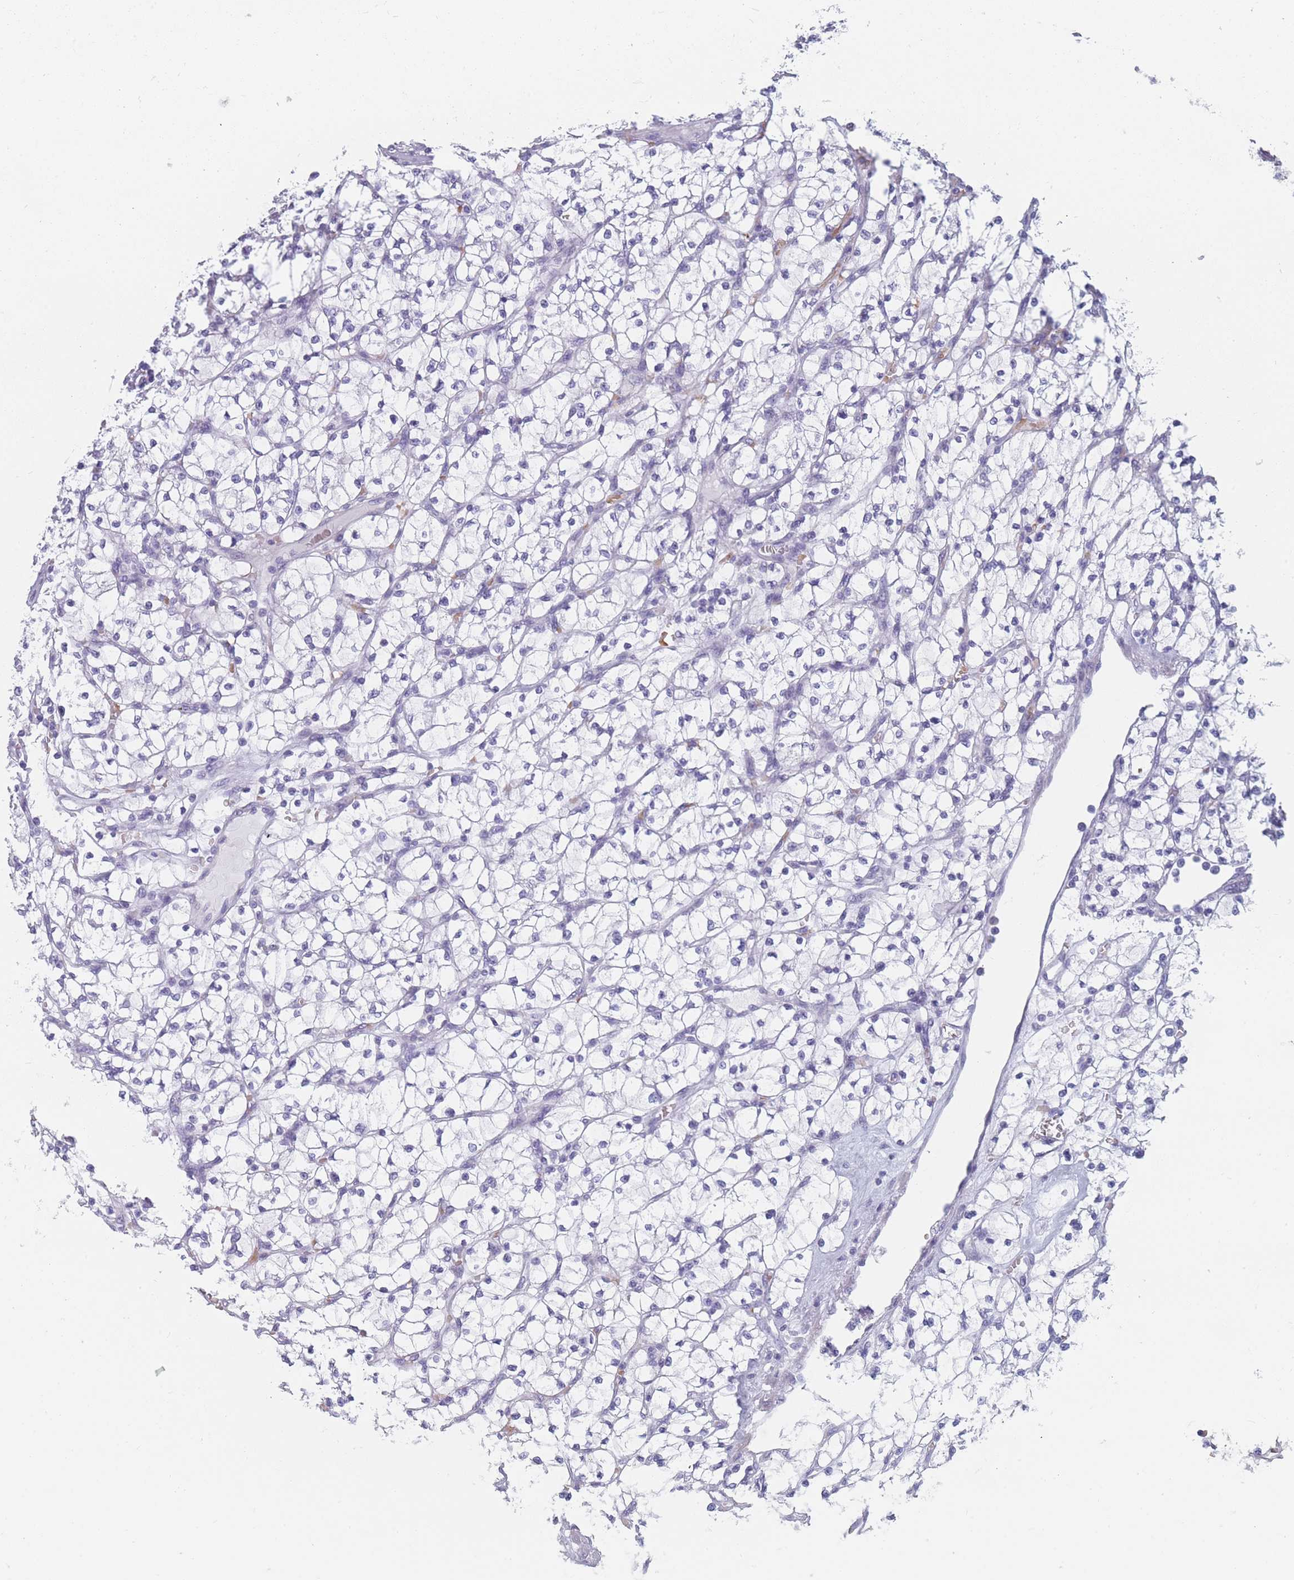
{"staining": {"intensity": "negative", "quantity": "none", "location": "none"}, "tissue": "renal cancer", "cell_type": "Tumor cells", "image_type": "cancer", "snomed": [{"axis": "morphology", "description": "Adenocarcinoma, NOS"}, {"axis": "topography", "description": "Kidney"}], "caption": "This histopathology image is of renal cancer (adenocarcinoma) stained with immunohistochemistry (IHC) to label a protein in brown with the nuclei are counter-stained blue. There is no expression in tumor cells.", "gene": "OR5D16", "patient": {"sex": "female", "age": 64}}